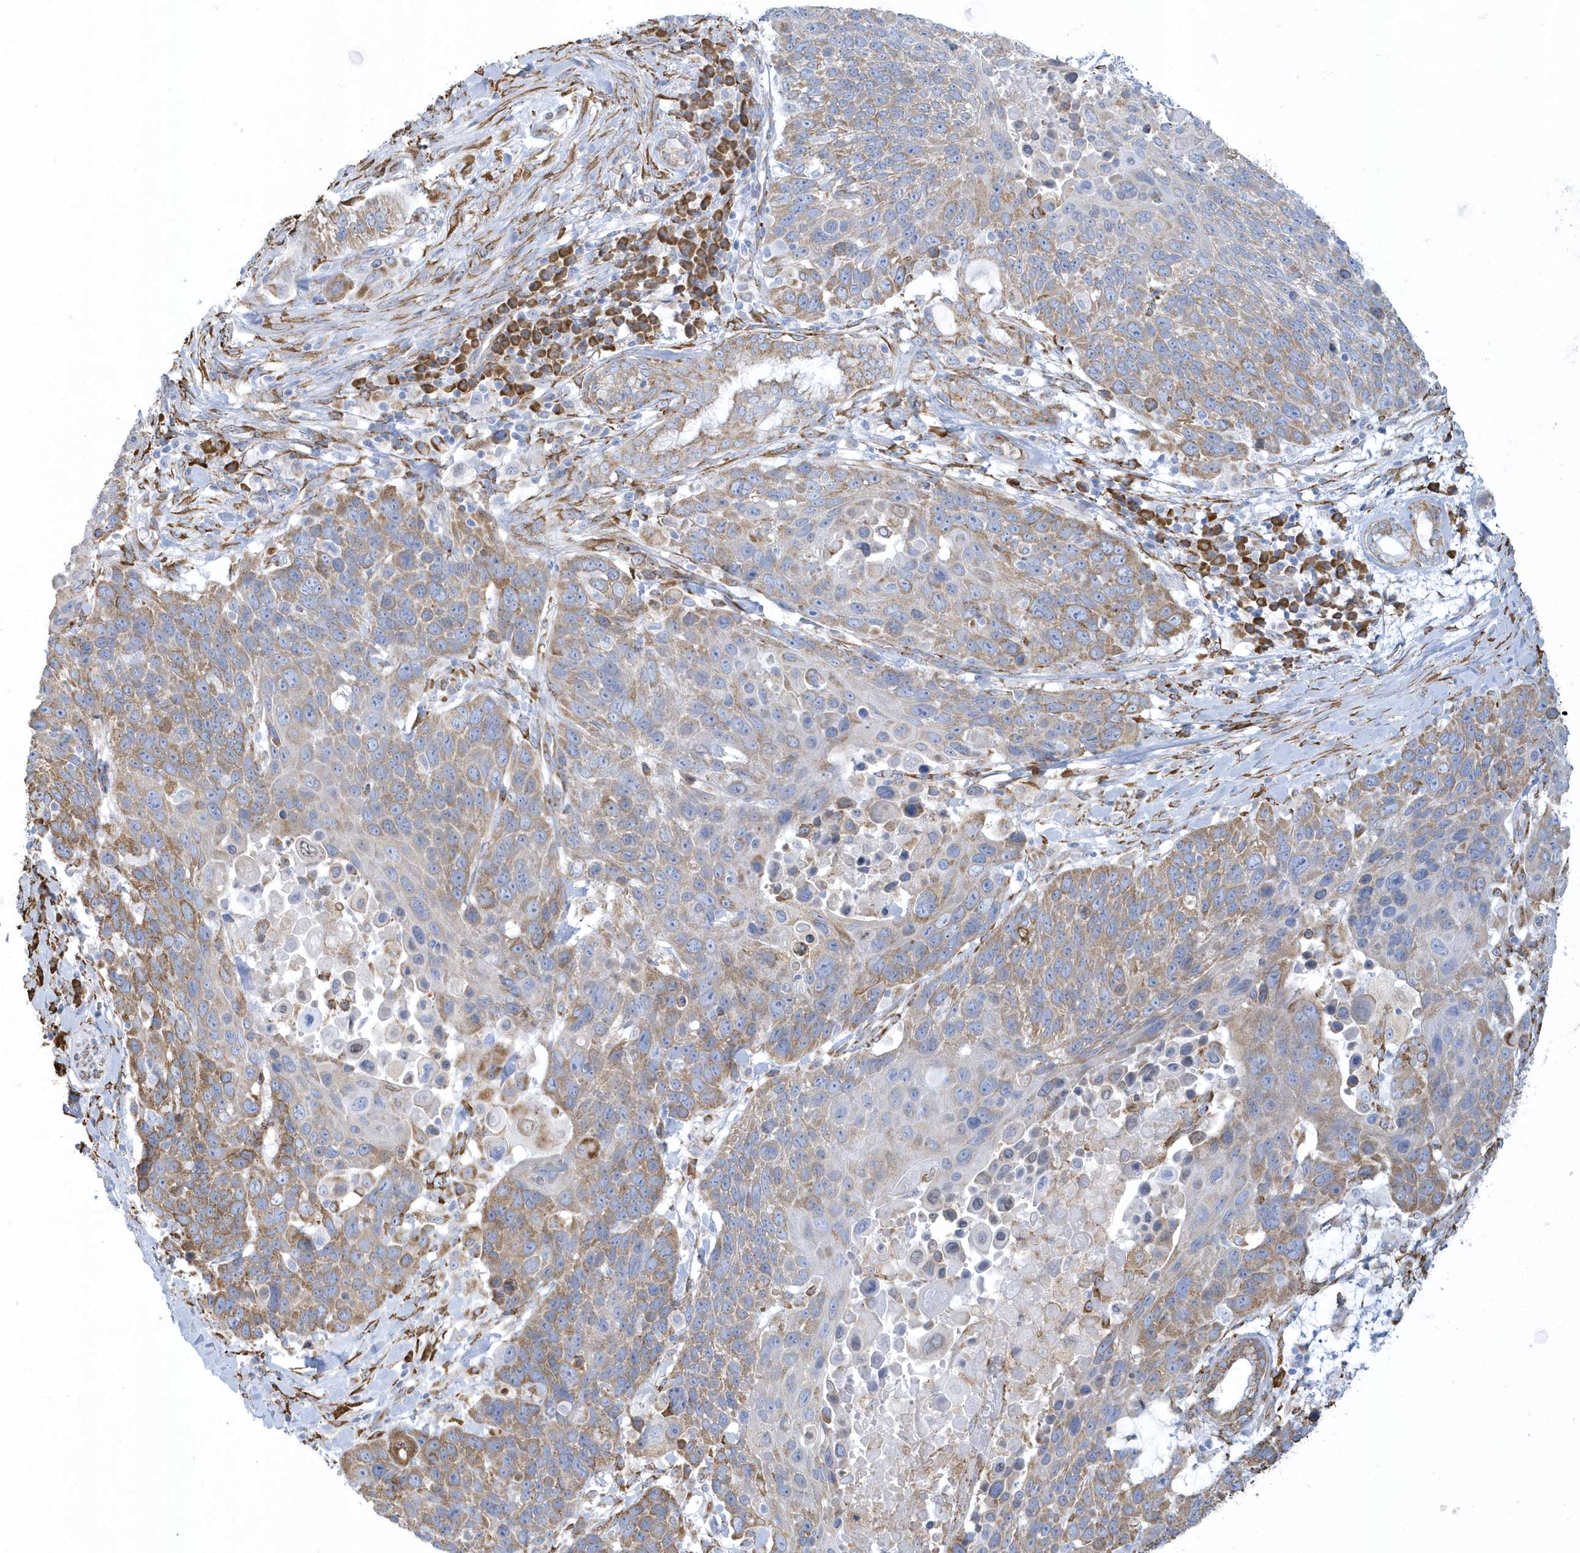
{"staining": {"intensity": "moderate", "quantity": "25%-75%", "location": "cytoplasmic/membranous"}, "tissue": "lung cancer", "cell_type": "Tumor cells", "image_type": "cancer", "snomed": [{"axis": "morphology", "description": "Squamous cell carcinoma, NOS"}, {"axis": "topography", "description": "Lung"}], "caption": "Protein staining of squamous cell carcinoma (lung) tissue exhibits moderate cytoplasmic/membranous expression in about 25%-75% of tumor cells.", "gene": "DCAF1", "patient": {"sex": "male", "age": 66}}